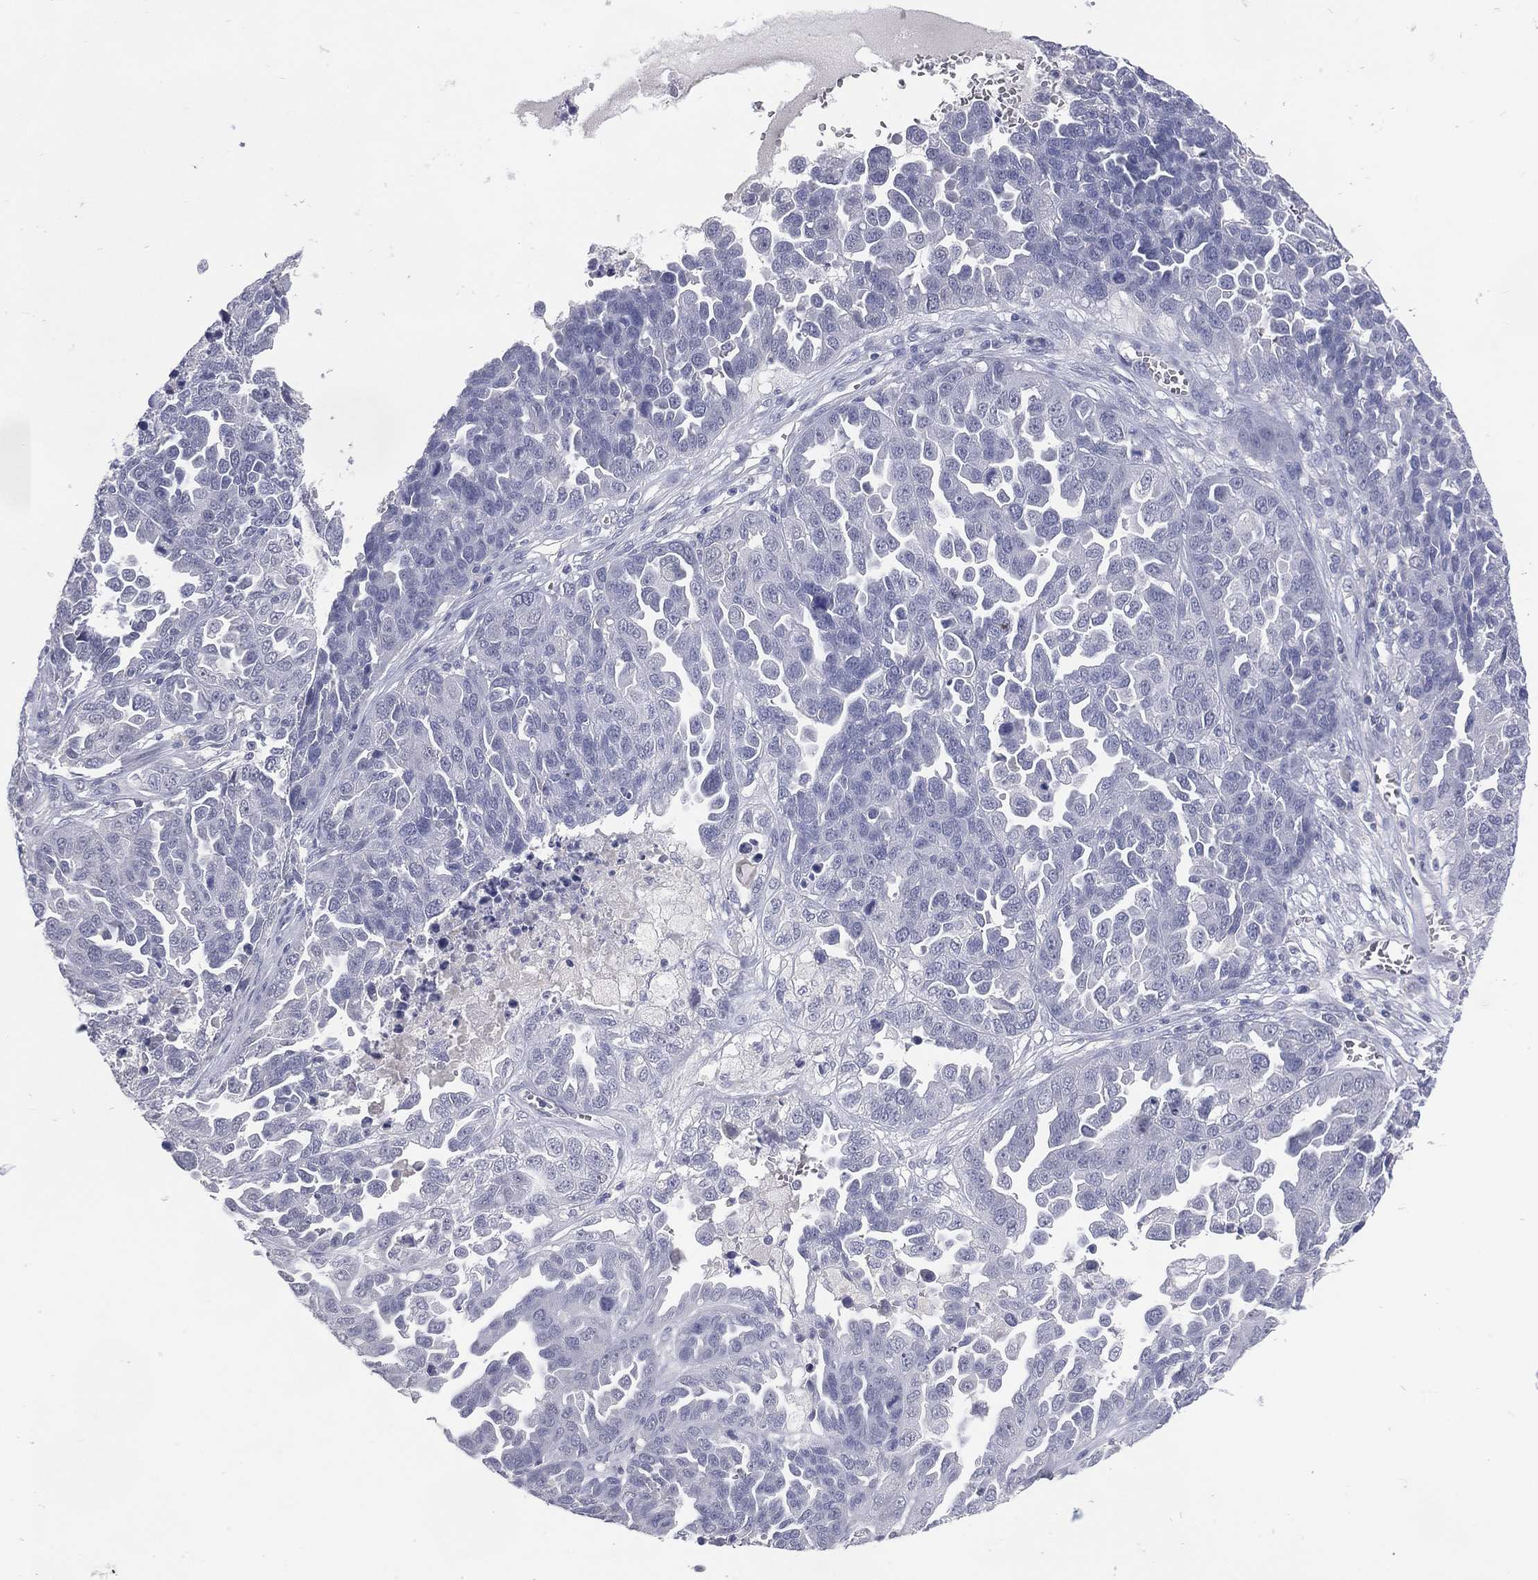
{"staining": {"intensity": "negative", "quantity": "none", "location": "none"}, "tissue": "ovarian cancer", "cell_type": "Tumor cells", "image_type": "cancer", "snomed": [{"axis": "morphology", "description": "Cystadenocarcinoma, serous, NOS"}, {"axis": "topography", "description": "Ovary"}], "caption": "The image demonstrates no staining of tumor cells in serous cystadenocarcinoma (ovarian).", "gene": "KRT35", "patient": {"sex": "female", "age": 87}}